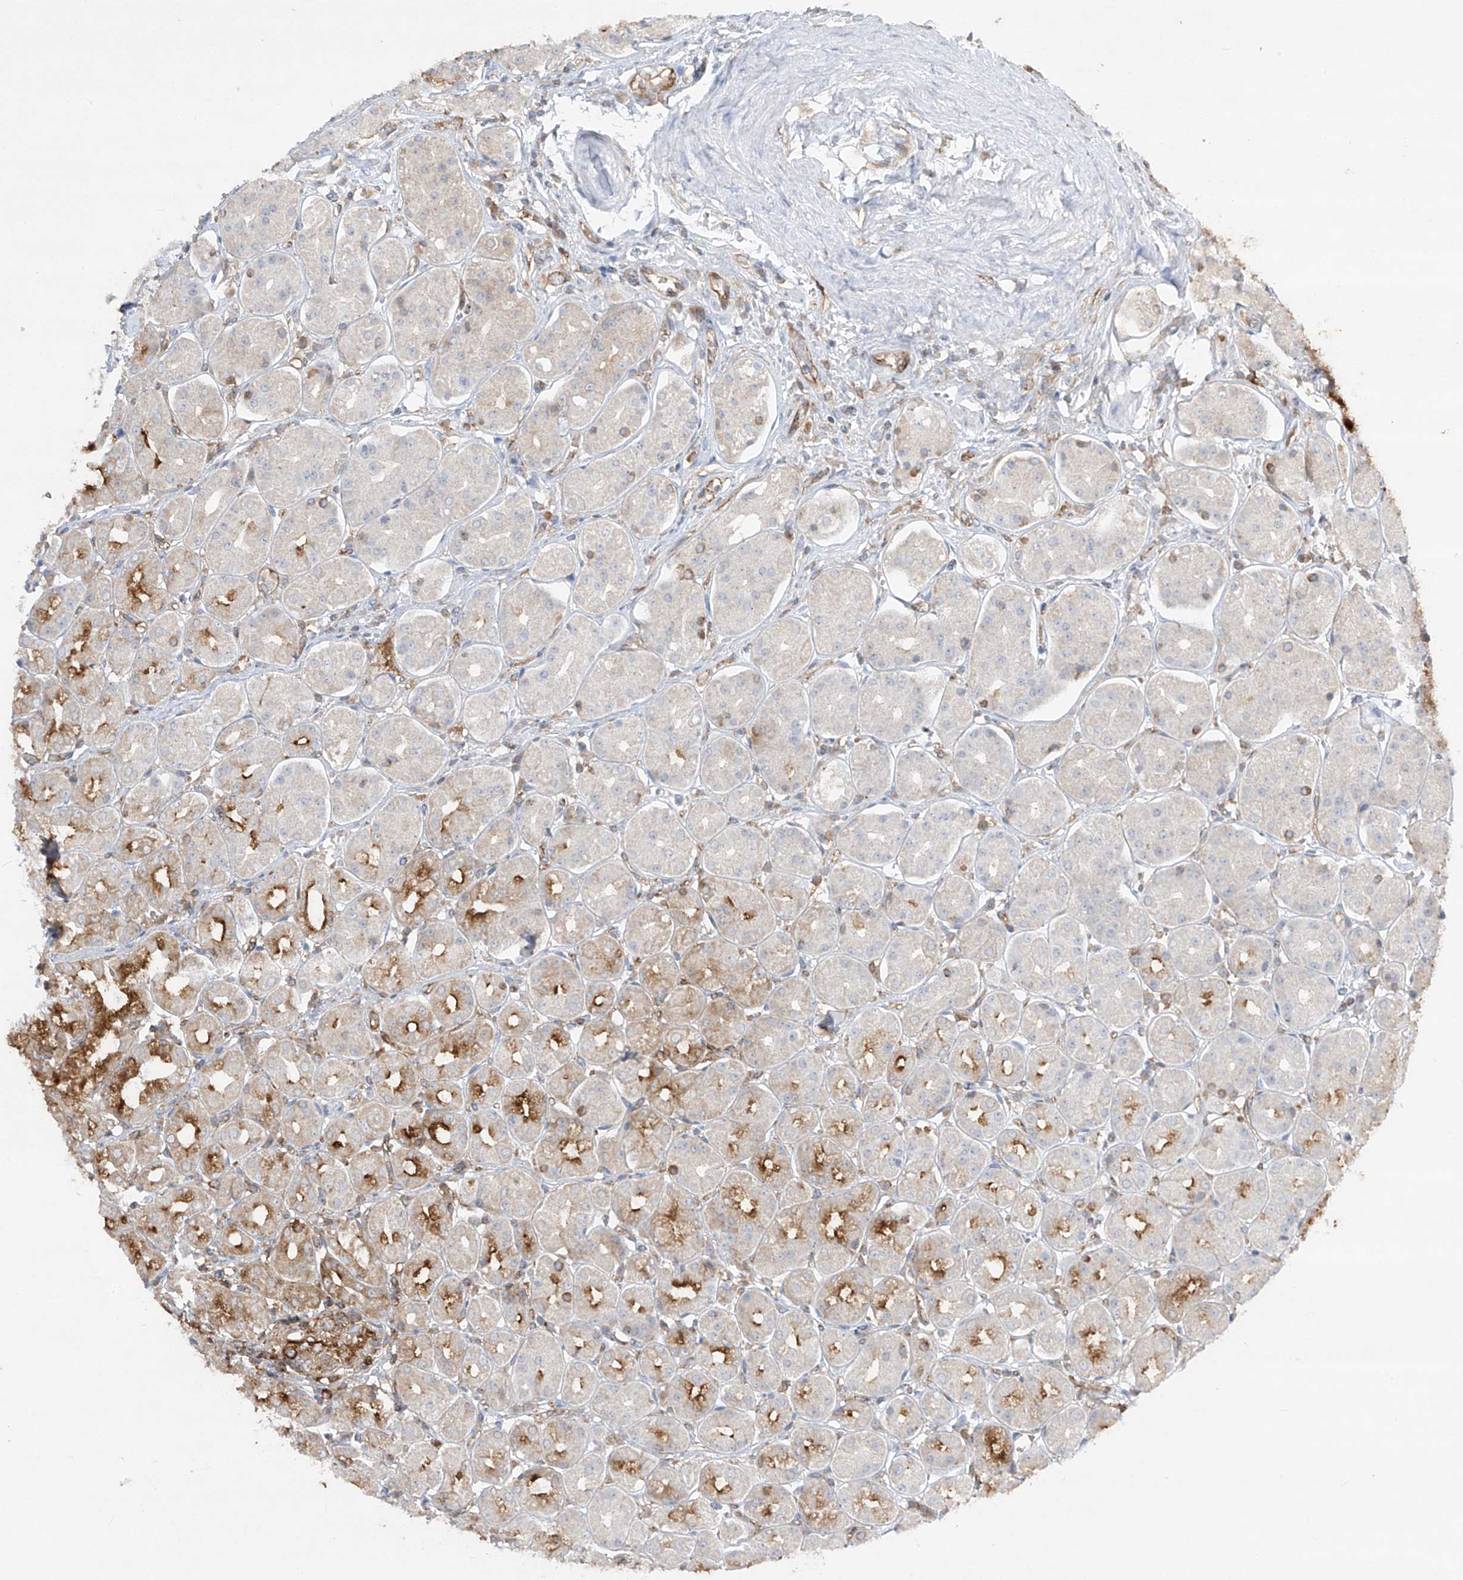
{"staining": {"intensity": "strong", "quantity": "<25%", "location": "cytoplasmic/membranous"}, "tissue": "stomach", "cell_type": "Glandular cells", "image_type": "normal", "snomed": [{"axis": "morphology", "description": "Normal tissue, NOS"}, {"axis": "topography", "description": "Stomach"}, {"axis": "topography", "description": "Stomach, lower"}], "caption": "Protein expression by immunohistochemistry displays strong cytoplasmic/membranous positivity in approximately <25% of glandular cells in unremarkable stomach.", "gene": "HLA", "patient": {"sex": "female", "age": 56}}